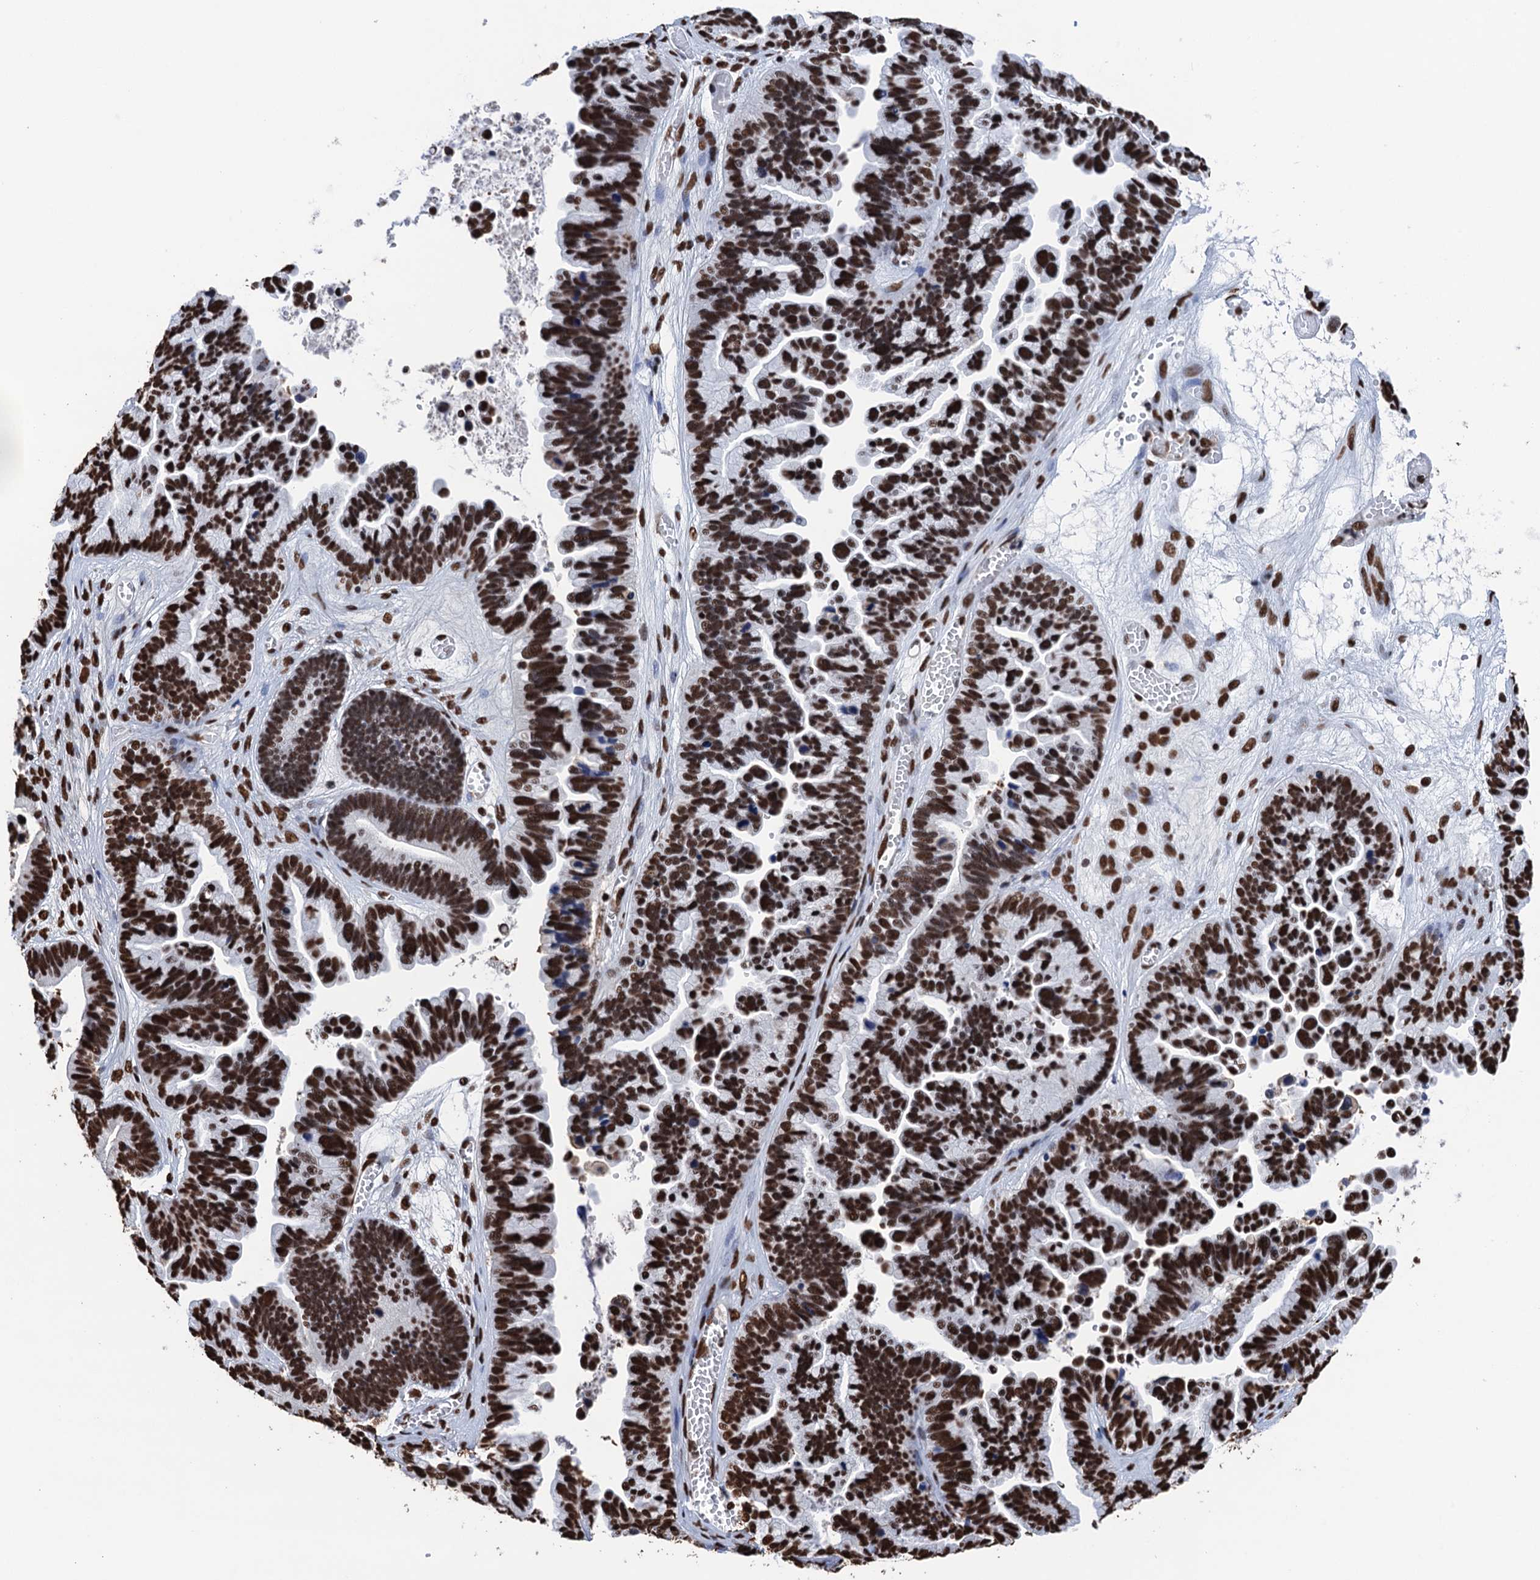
{"staining": {"intensity": "strong", "quantity": ">75%", "location": "nuclear"}, "tissue": "ovarian cancer", "cell_type": "Tumor cells", "image_type": "cancer", "snomed": [{"axis": "morphology", "description": "Cystadenocarcinoma, serous, NOS"}, {"axis": "topography", "description": "Ovary"}], "caption": "The photomicrograph displays immunohistochemical staining of ovarian cancer (serous cystadenocarcinoma). There is strong nuclear staining is appreciated in approximately >75% of tumor cells.", "gene": "UBA2", "patient": {"sex": "female", "age": 56}}